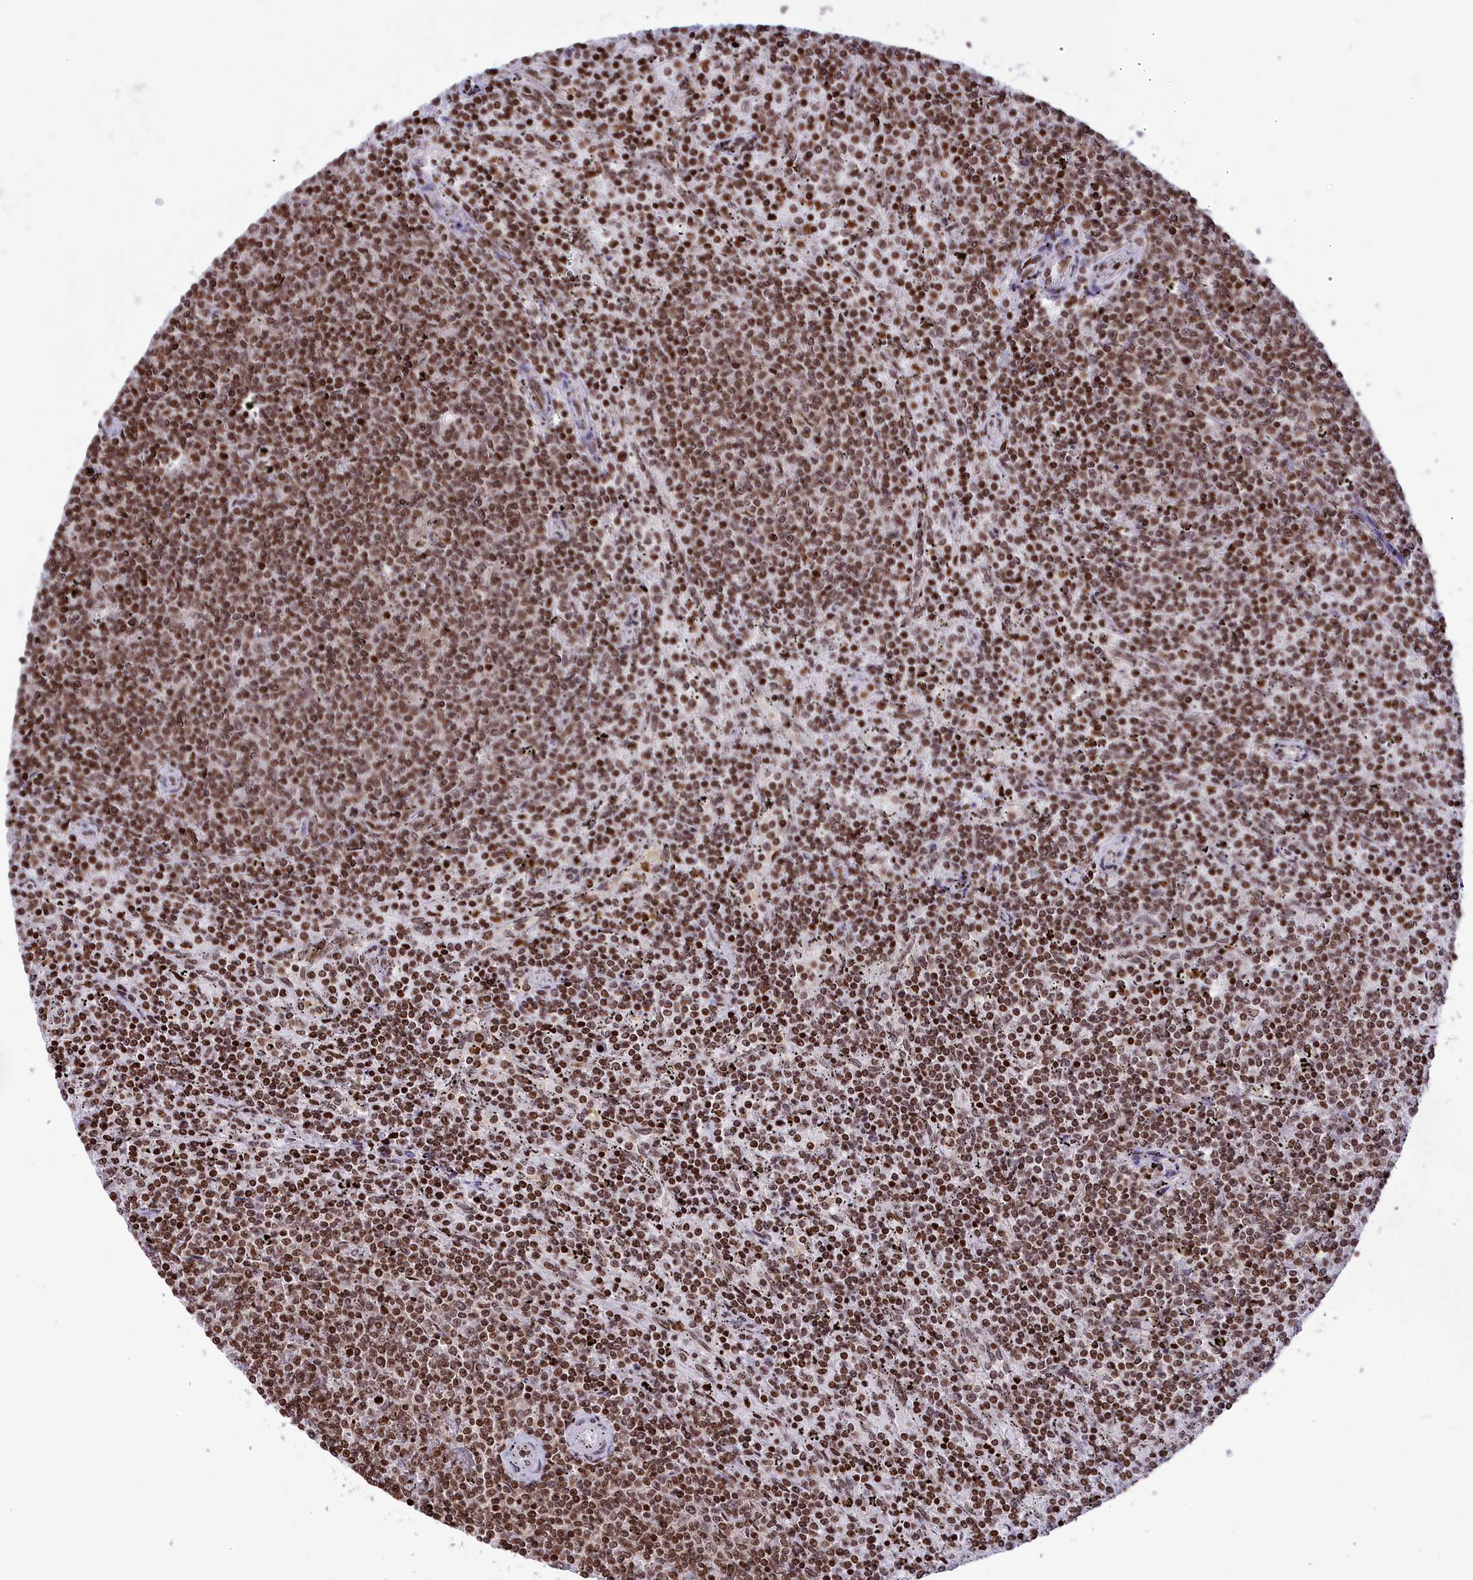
{"staining": {"intensity": "moderate", "quantity": ">75%", "location": "nuclear"}, "tissue": "lymphoma", "cell_type": "Tumor cells", "image_type": "cancer", "snomed": [{"axis": "morphology", "description": "Malignant lymphoma, non-Hodgkin's type, Low grade"}, {"axis": "topography", "description": "Spleen"}], "caption": "A histopathology image showing moderate nuclear staining in about >75% of tumor cells in lymphoma, as visualized by brown immunohistochemical staining.", "gene": "TET2", "patient": {"sex": "female", "age": 50}}